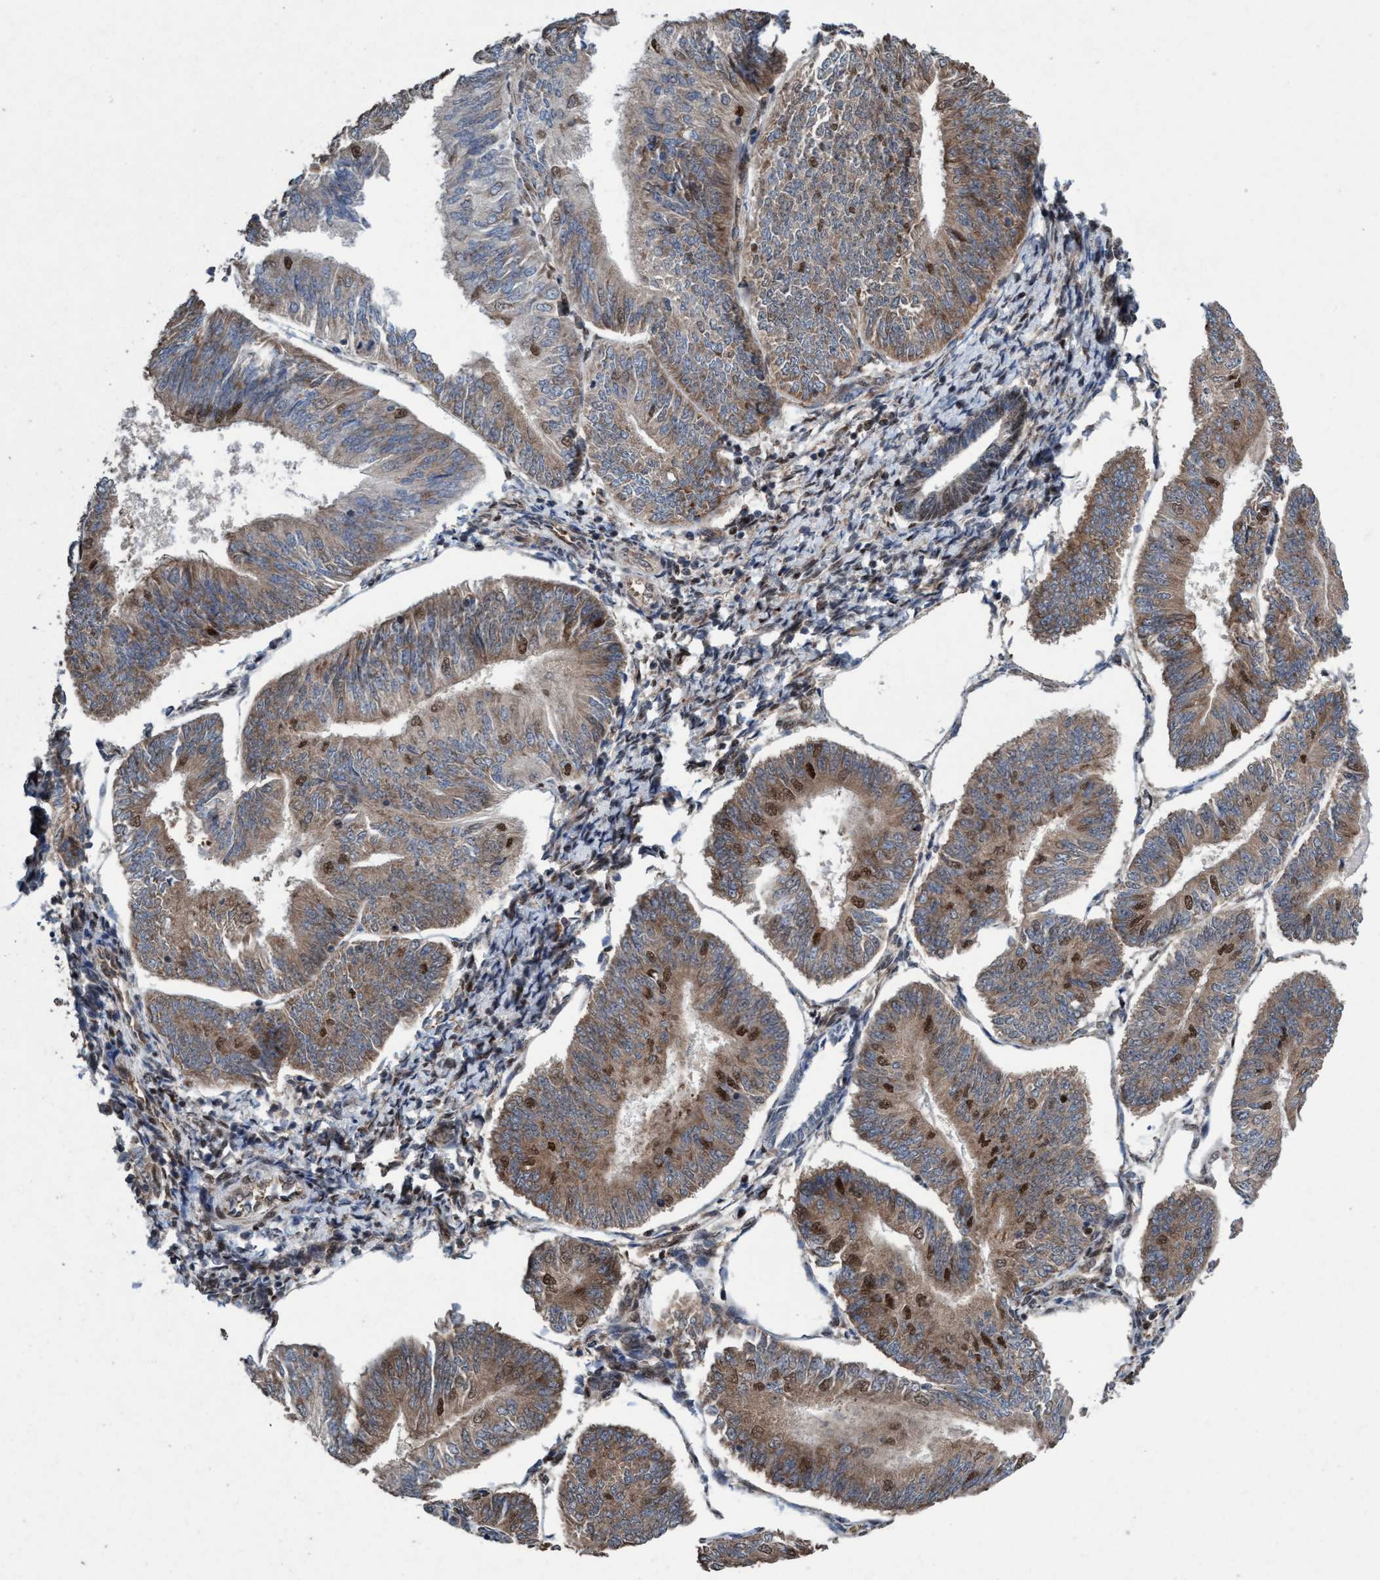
{"staining": {"intensity": "moderate", "quantity": ">75%", "location": "cytoplasmic/membranous,nuclear"}, "tissue": "endometrial cancer", "cell_type": "Tumor cells", "image_type": "cancer", "snomed": [{"axis": "morphology", "description": "Adenocarcinoma, NOS"}, {"axis": "topography", "description": "Endometrium"}], "caption": "Immunohistochemical staining of endometrial cancer demonstrates moderate cytoplasmic/membranous and nuclear protein positivity in approximately >75% of tumor cells.", "gene": "METAP2", "patient": {"sex": "female", "age": 58}}